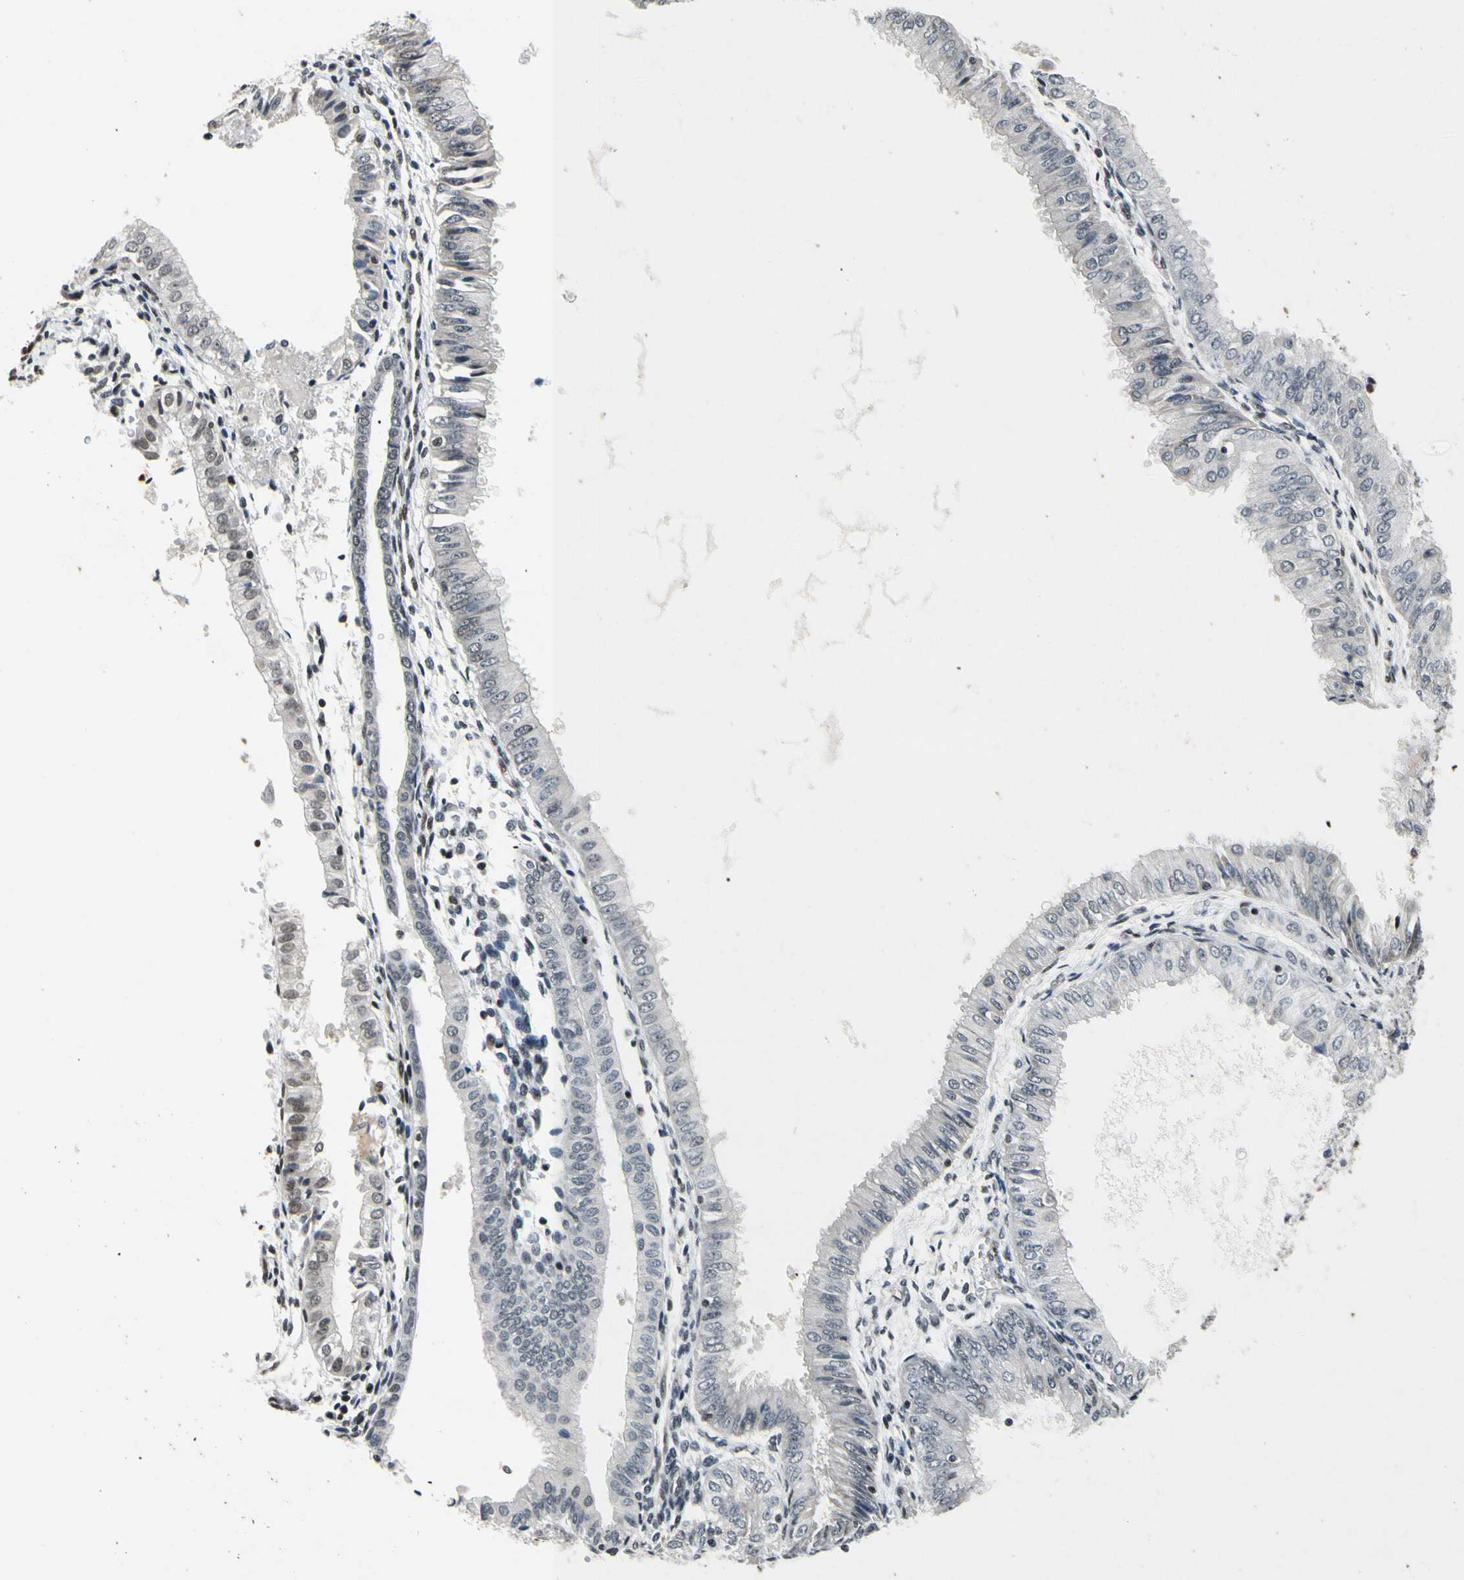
{"staining": {"intensity": "weak", "quantity": "<25%", "location": "nuclear"}, "tissue": "endometrial cancer", "cell_type": "Tumor cells", "image_type": "cancer", "snomed": [{"axis": "morphology", "description": "Adenocarcinoma, NOS"}, {"axis": "topography", "description": "Endometrium"}], "caption": "Immunohistochemical staining of human endometrial cancer (adenocarcinoma) exhibits no significant staining in tumor cells.", "gene": "RECQL", "patient": {"sex": "female", "age": 53}}